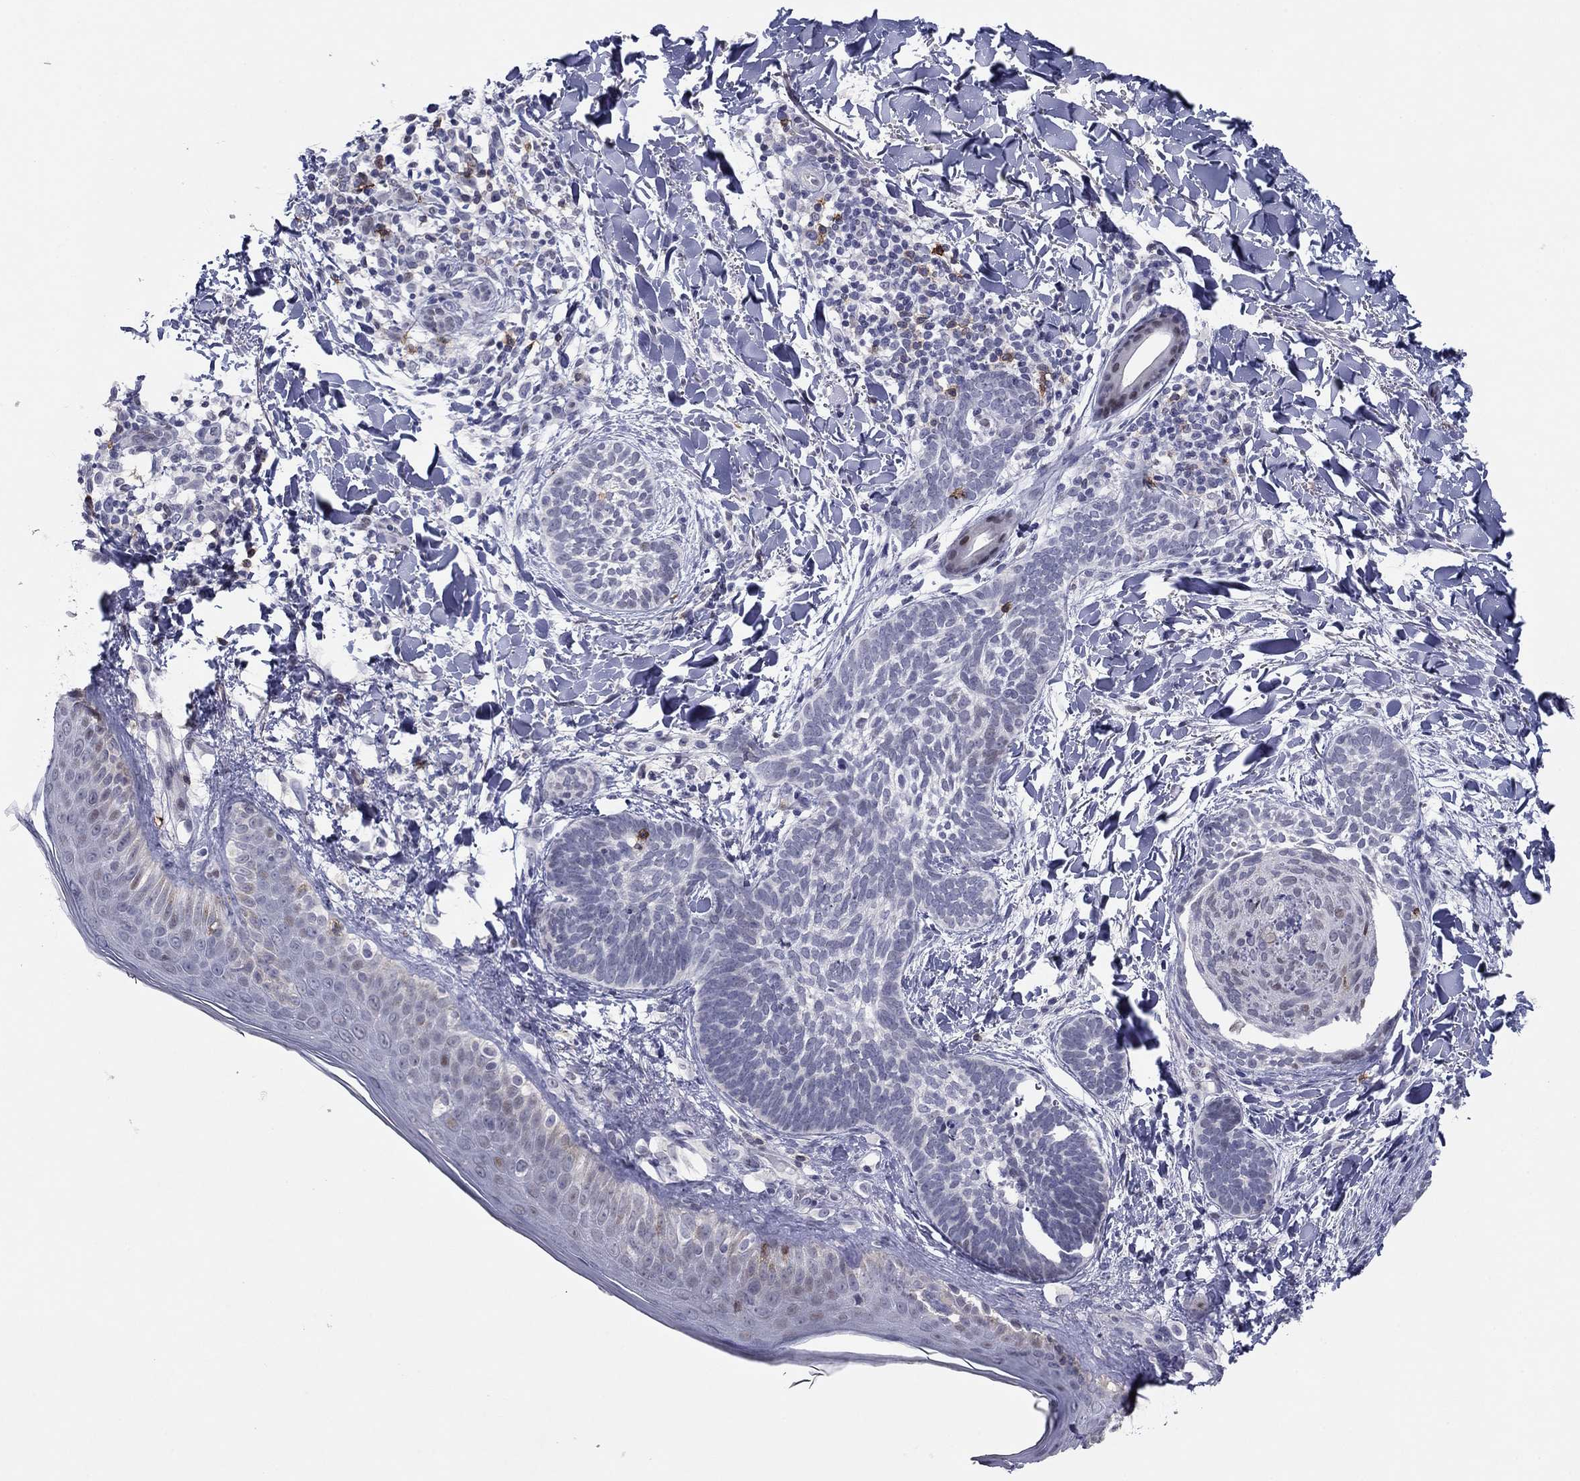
{"staining": {"intensity": "negative", "quantity": "none", "location": "none"}, "tissue": "skin cancer", "cell_type": "Tumor cells", "image_type": "cancer", "snomed": [{"axis": "morphology", "description": "Normal tissue, NOS"}, {"axis": "morphology", "description": "Basal cell carcinoma"}, {"axis": "topography", "description": "Skin"}], "caption": "Human skin cancer (basal cell carcinoma) stained for a protein using IHC exhibits no positivity in tumor cells.", "gene": "ITGAE", "patient": {"sex": "male", "age": 46}}